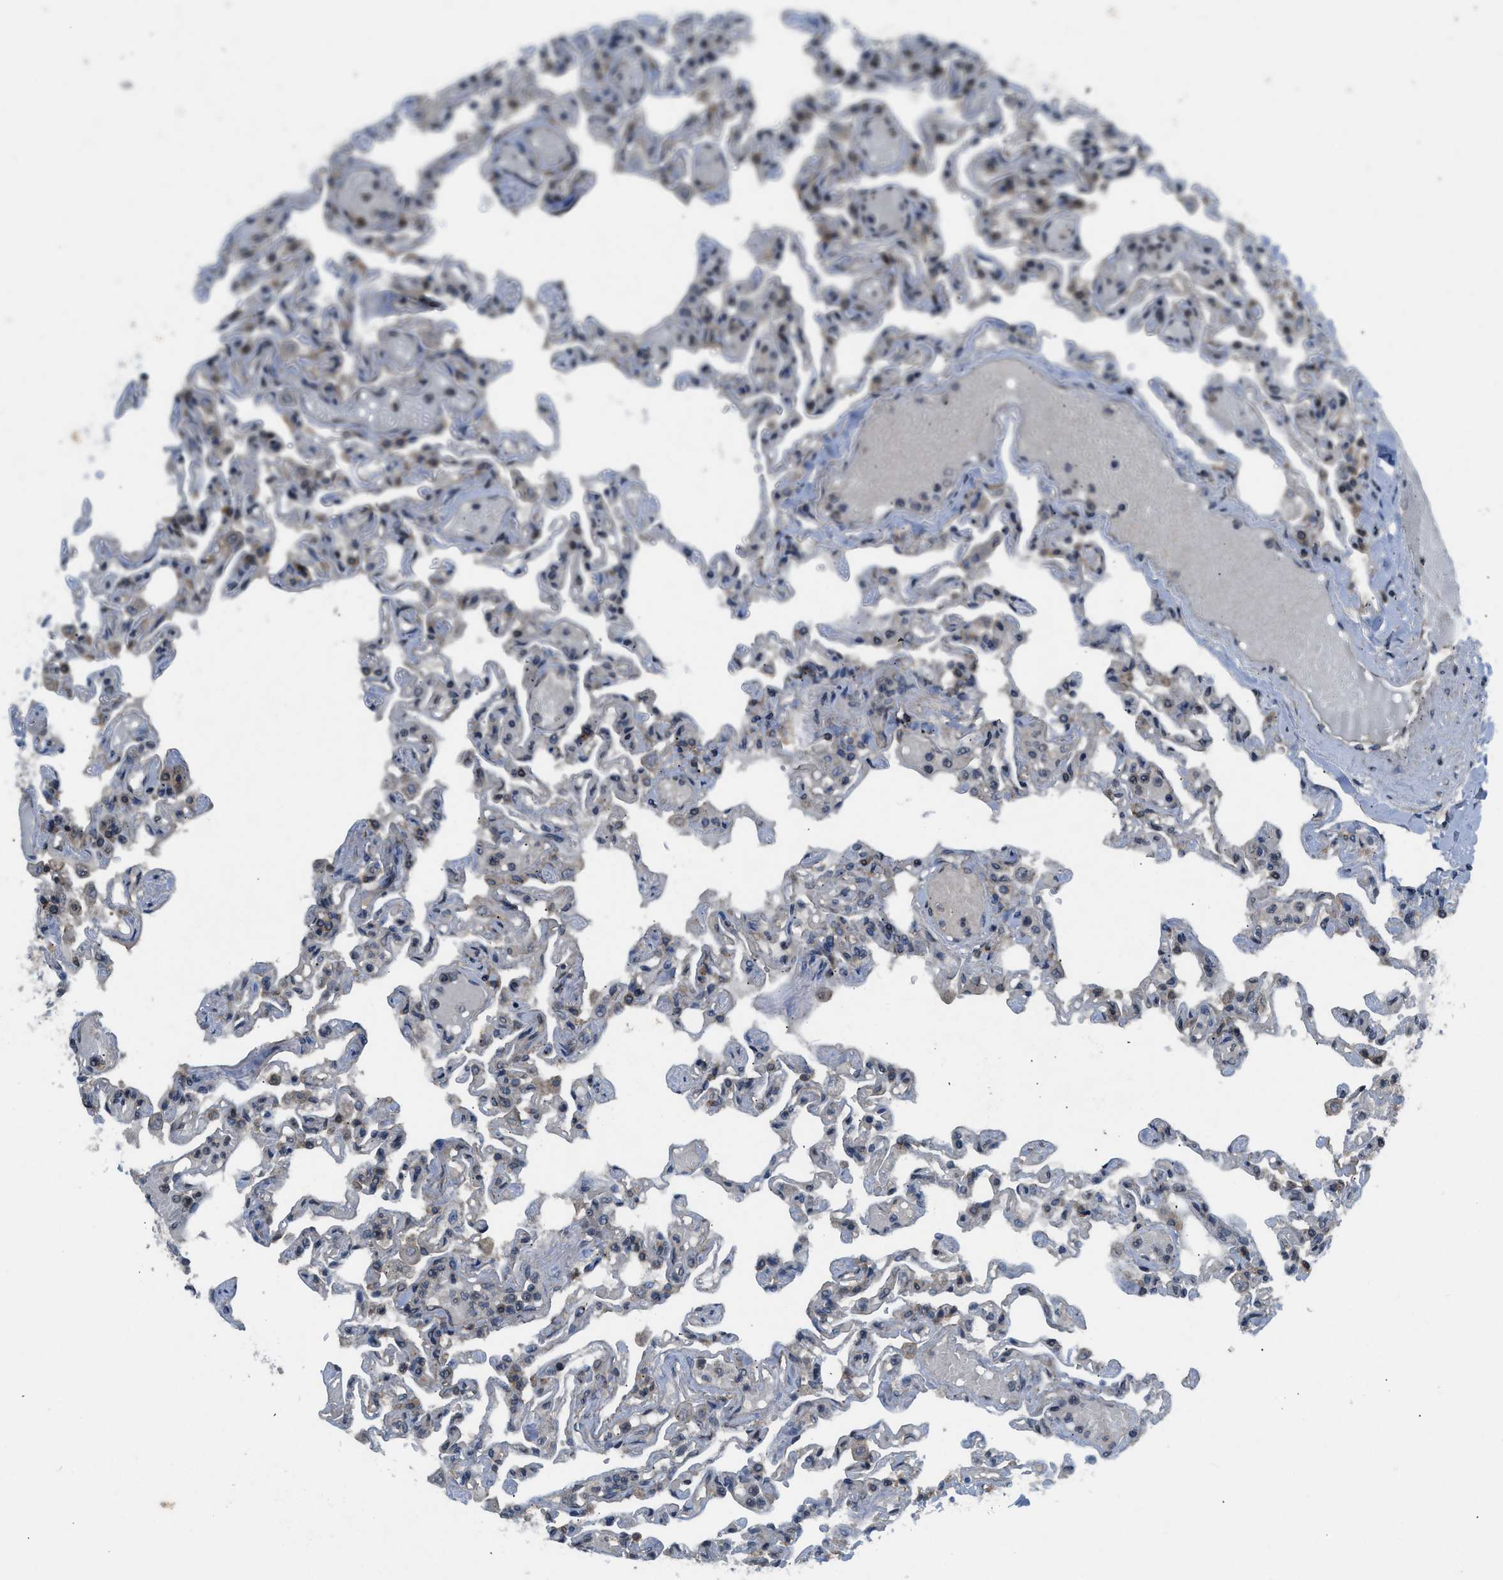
{"staining": {"intensity": "weak", "quantity": "25%-75%", "location": "cytoplasmic/membranous"}, "tissue": "lung", "cell_type": "Alveolar cells", "image_type": "normal", "snomed": [{"axis": "morphology", "description": "Normal tissue, NOS"}, {"axis": "topography", "description": "Lung"}], "caption": "The photomicrograph displays immunohistochemical staining of unremarkable lung. There is weak cytoplasmic/membranous positivity is present in approximately 25%-75% of alveolar cells.", "gene": "RPS6KB1", "patient": {"sex": "male", "age": 21}}